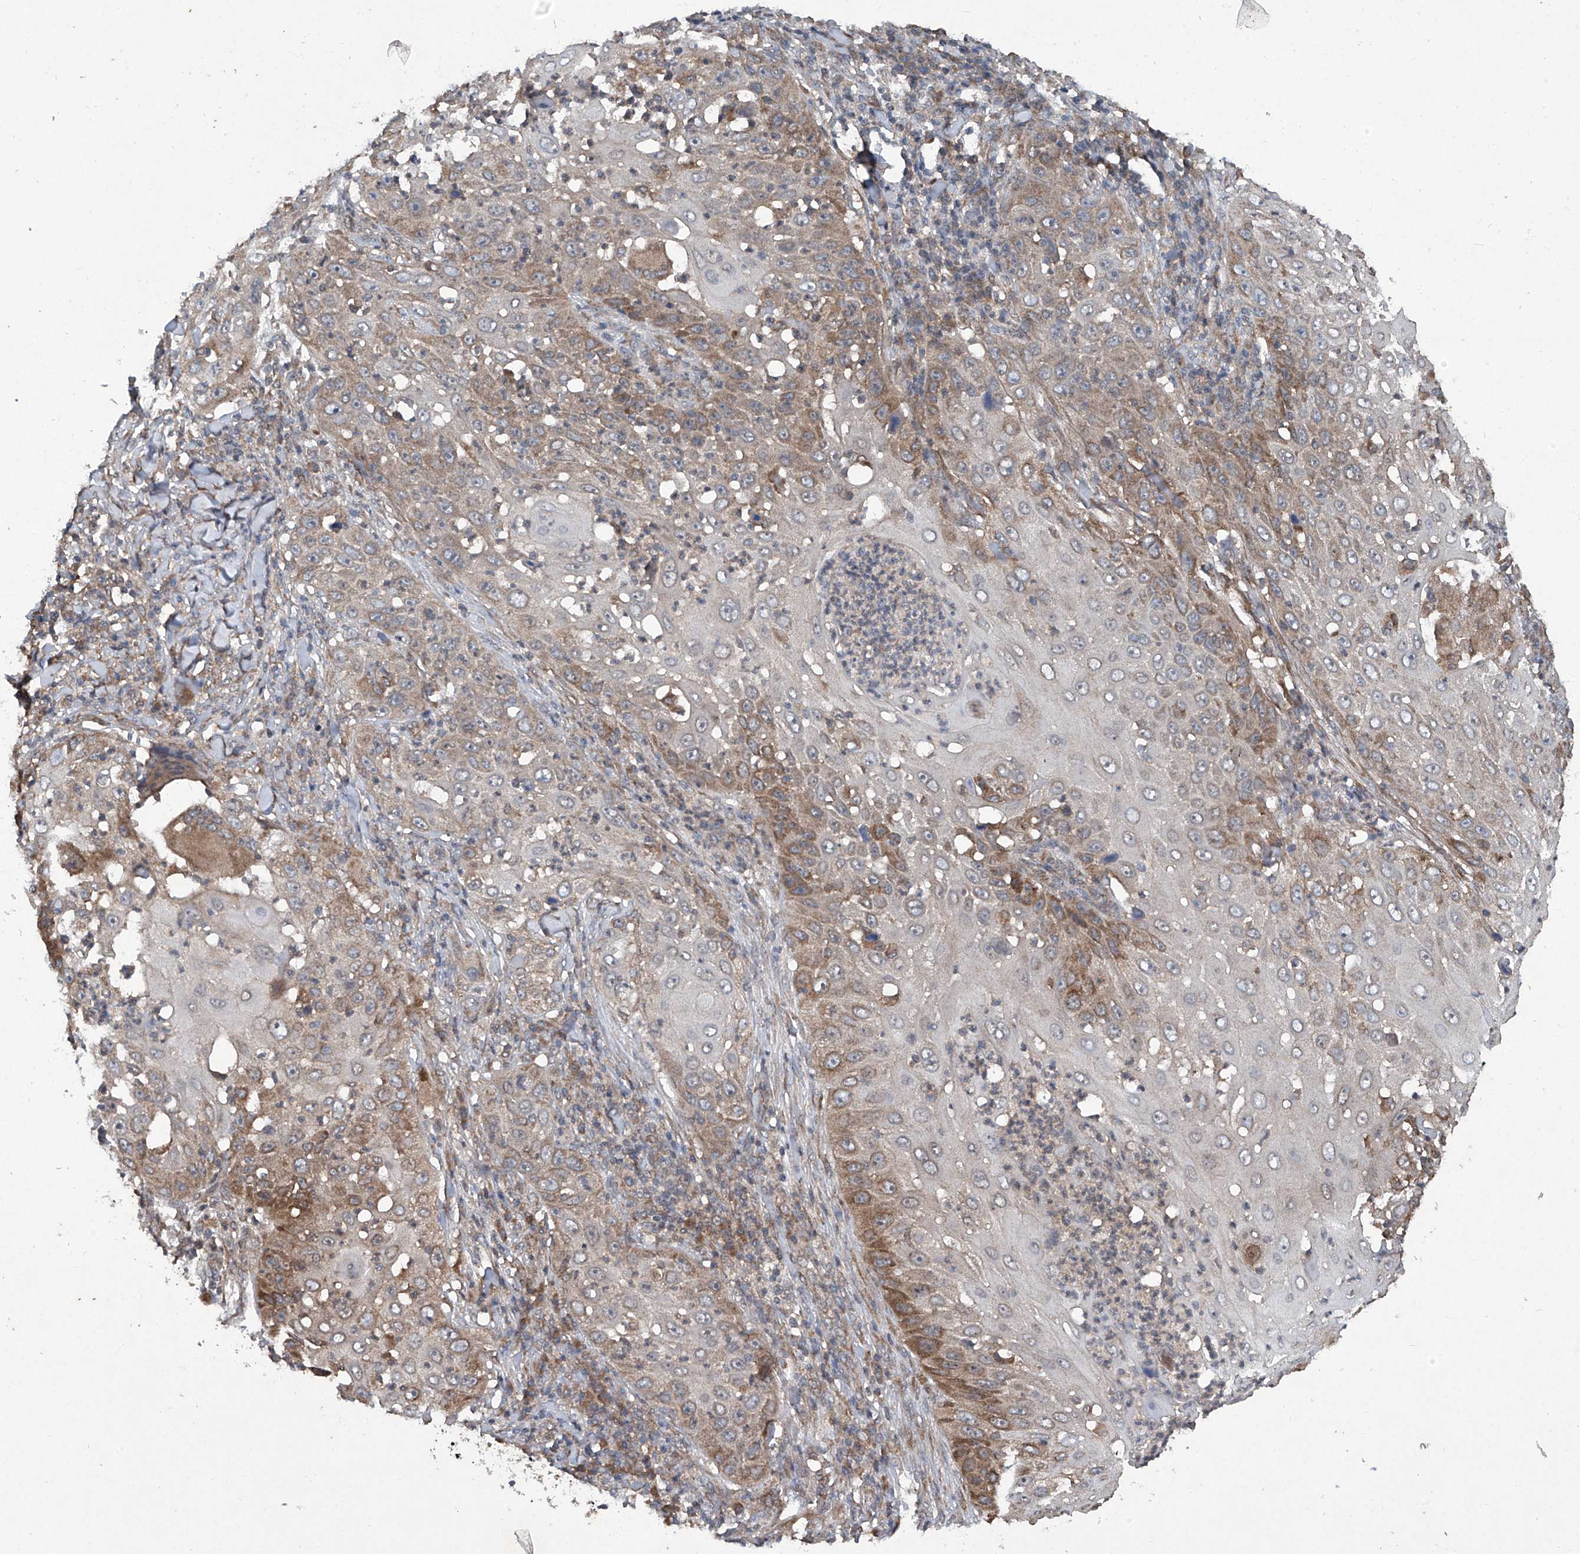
{"staining": {"intensity": "moderate", "quantity": "25%-75%", "location": "cytoplasmic/membranous"}, "tissue": "skin cancer", "cell_type": "Tumor cells", "image_type": "cancer", "snomed": [{"axis": "morphology", "description": "Squamous cell carcinoma, NOS"}, {"axis": "topography", "description": "Skin"}], "caption": "Brown immunohistochemical staining in human skin cancer demonstrates moderate cytoplasmic/membranous expression in approximately 25%-75% of tumor cells. The protein is shown in brown color, while the nuclei are stained blue.", "gene": "SUMF2", "patient": {"sex": "female", "age": 44}}